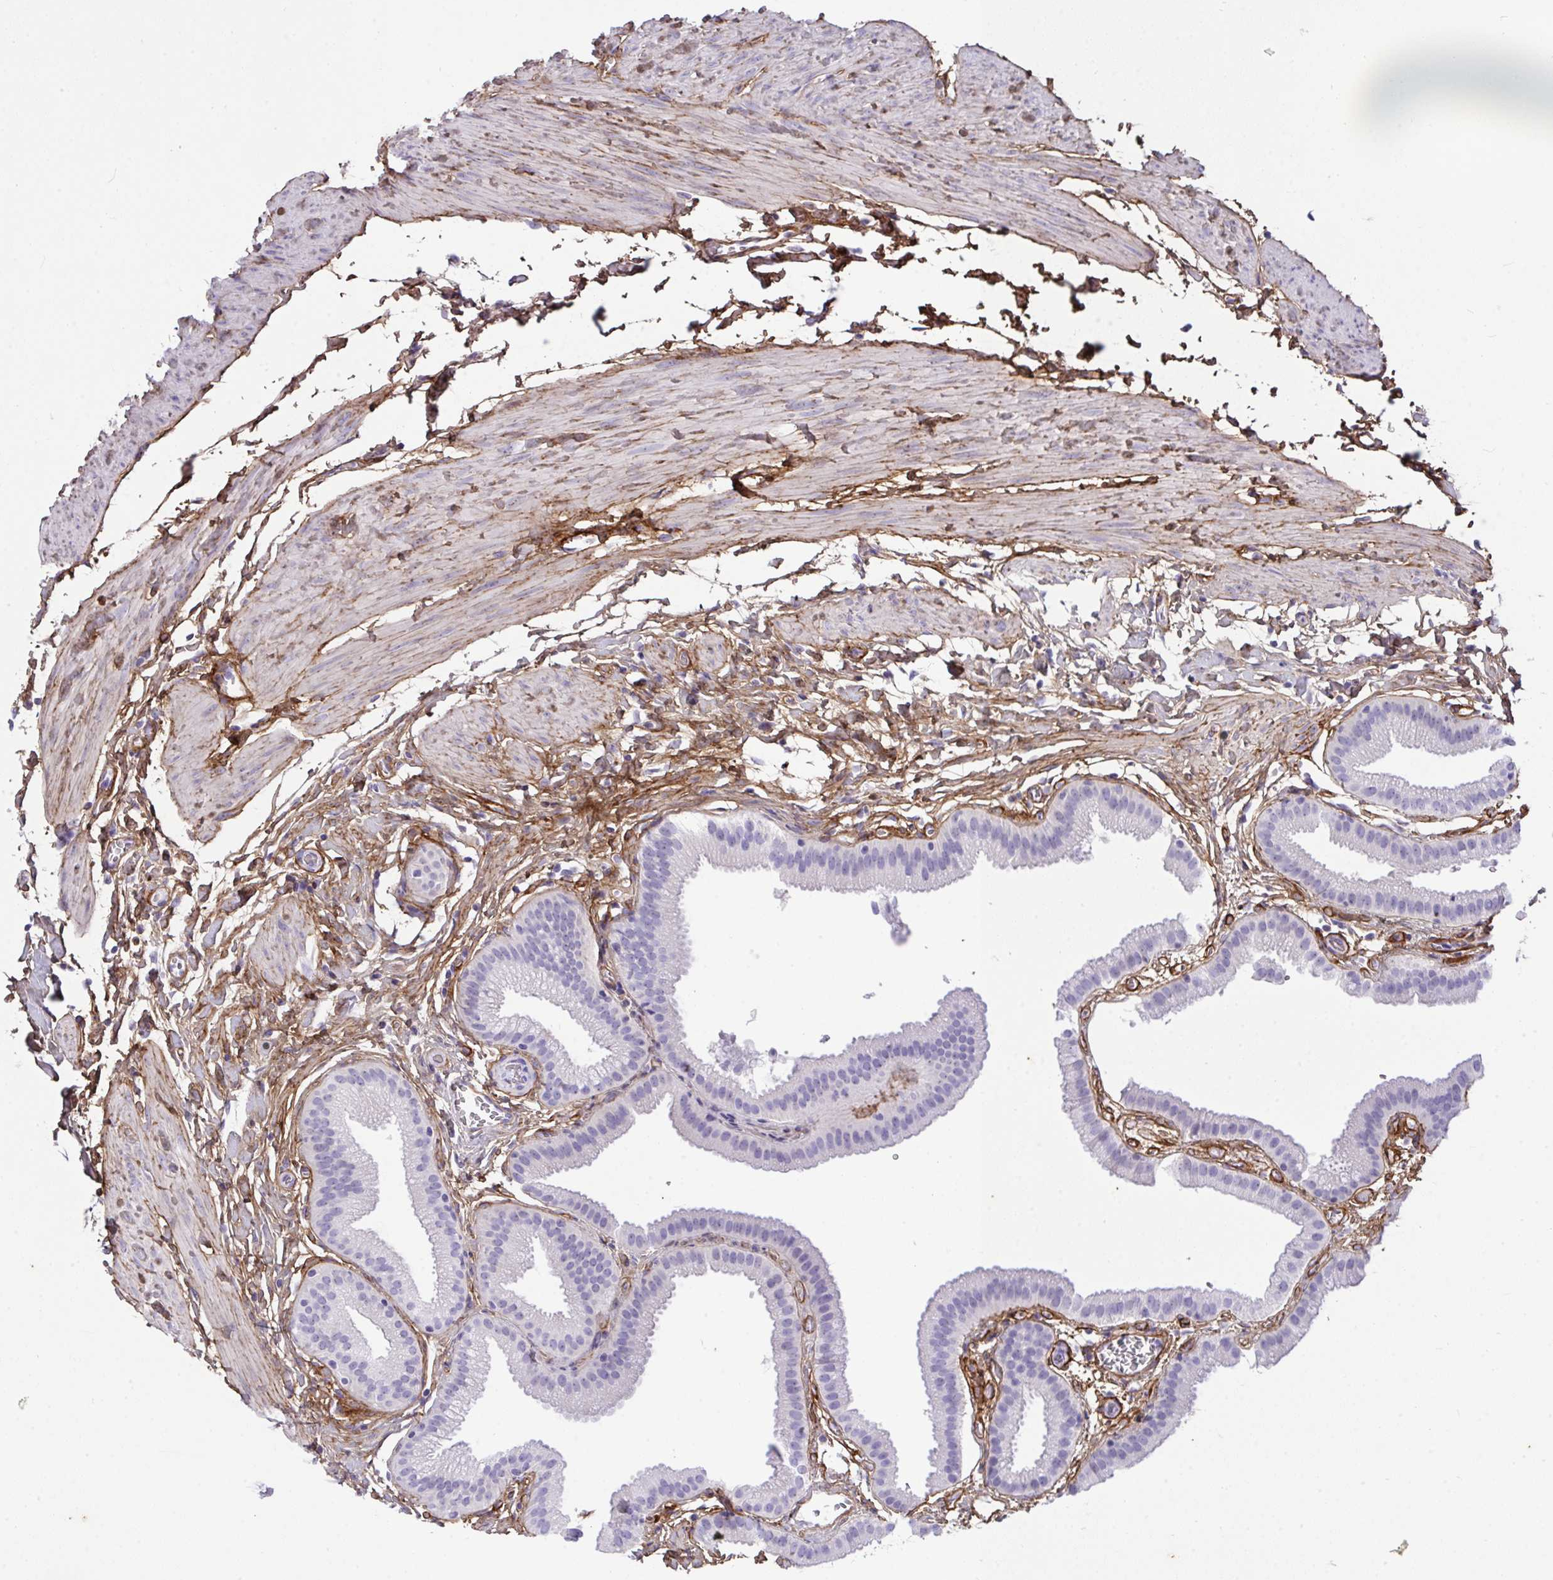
{"staining": {"intensity": "negative", "quantity": "none", "location": "none"}, "tissue": "gallbladder", "cell_type": "Glandular cells", "image_type": "normal", "snomed": [{"axis": "morphology", "description": "Normal tissue, NOS"}, {"axis": "topography", "description": "Gallbladder"}], "caption": "Gallbladder was stained to show a protein in brown. There is no significant expression in glandular cells. Brightfield microscopy of immunohistochemistry (IHC) stained with DAB (3,3'-diaminobenzidine) (brown) and hematoxylin (blue), captured at high magnification.", "gene": "LHFPL6", "patient": {"sex": "female", "age": 63}}